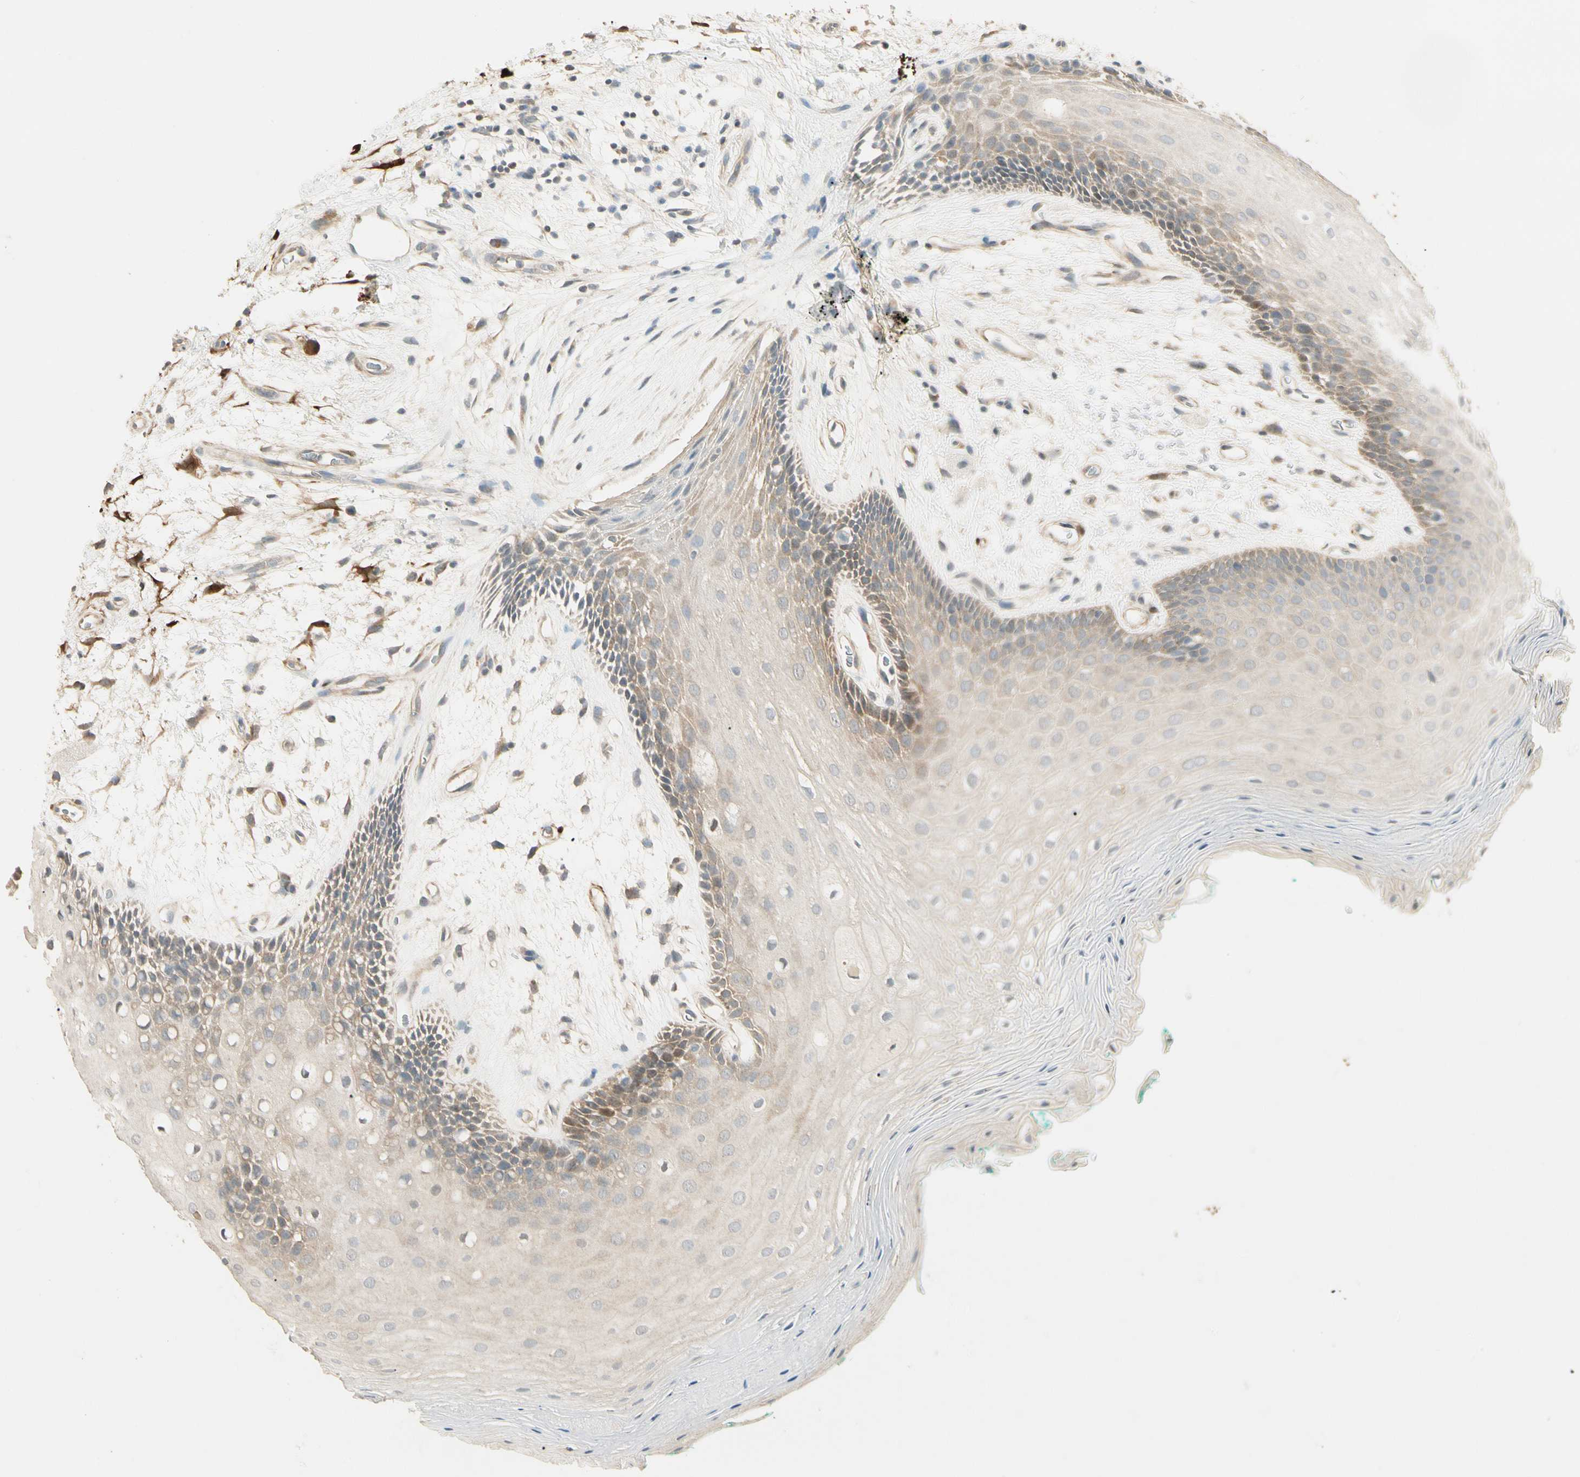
{"staining": {"intensity": "weak", "quantity": "25%-75%", "location": "cytoplasmic/membranous"}, "tissue": "oral mucosa", "cell_type": "Squamous epithelial cells", "image_type": "normal", "snomed": [{"axis": "morphology", "description": "Normal tissue, NOS"}, {"axis": "topography", "description": "Skeletal muscle"}, {"axis": "topography", "description": "Oral tissue"}, {"axis": "topography", "description": "Peripheral nerve tissue"}], "caption": "This image shows unremarkable oral mucosa stained with IHC to label a protein in brown. The cytoplasmic/membranous of squamous epithelial cells show weak positivity for the protein. Nuclei are counter-stained blue.", "gene": "GNE", "patient": {"sex": "female", "age": 84}}